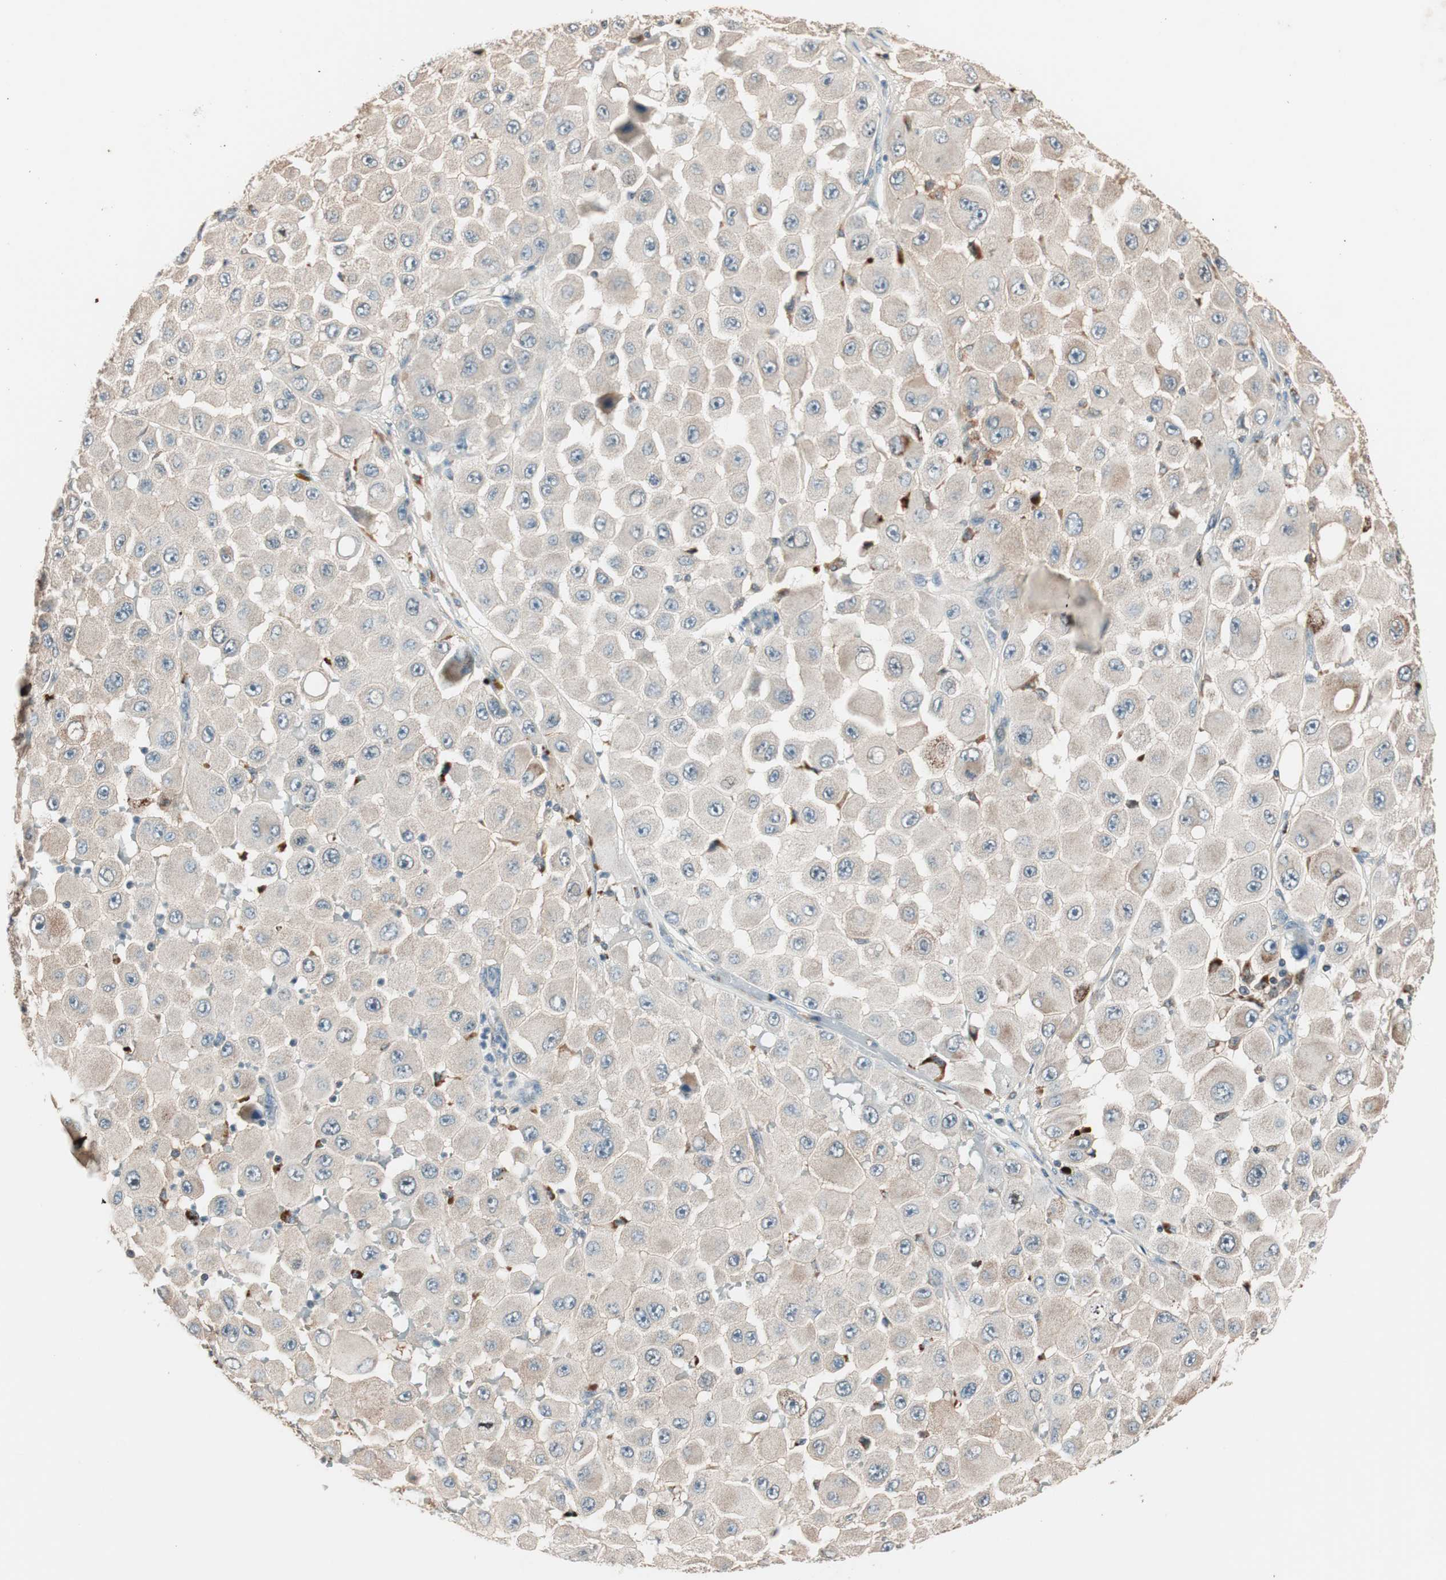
{"staining": {"intensity": "weak", "quantity": "25%-75%", "location": "cytoplasmic/membranous"}, "tissue": "melanoma", "cell_type": "Tumor cells", "image_type": "cancer", "snomed": [{"axis": "morphology", "description": "Malignant melanoma, NOS"}, {"axis": "topography", "description": "Skin"}], "caption": "This image reveals immunohistochemistry (IHC) staining of malignant melanoma, with low weak cytoplasmic/membranous staining in approximately 25%-75% of tumor cells.", "gene": "NFRKB", "patient": {"sex": "female", "age": 81}}